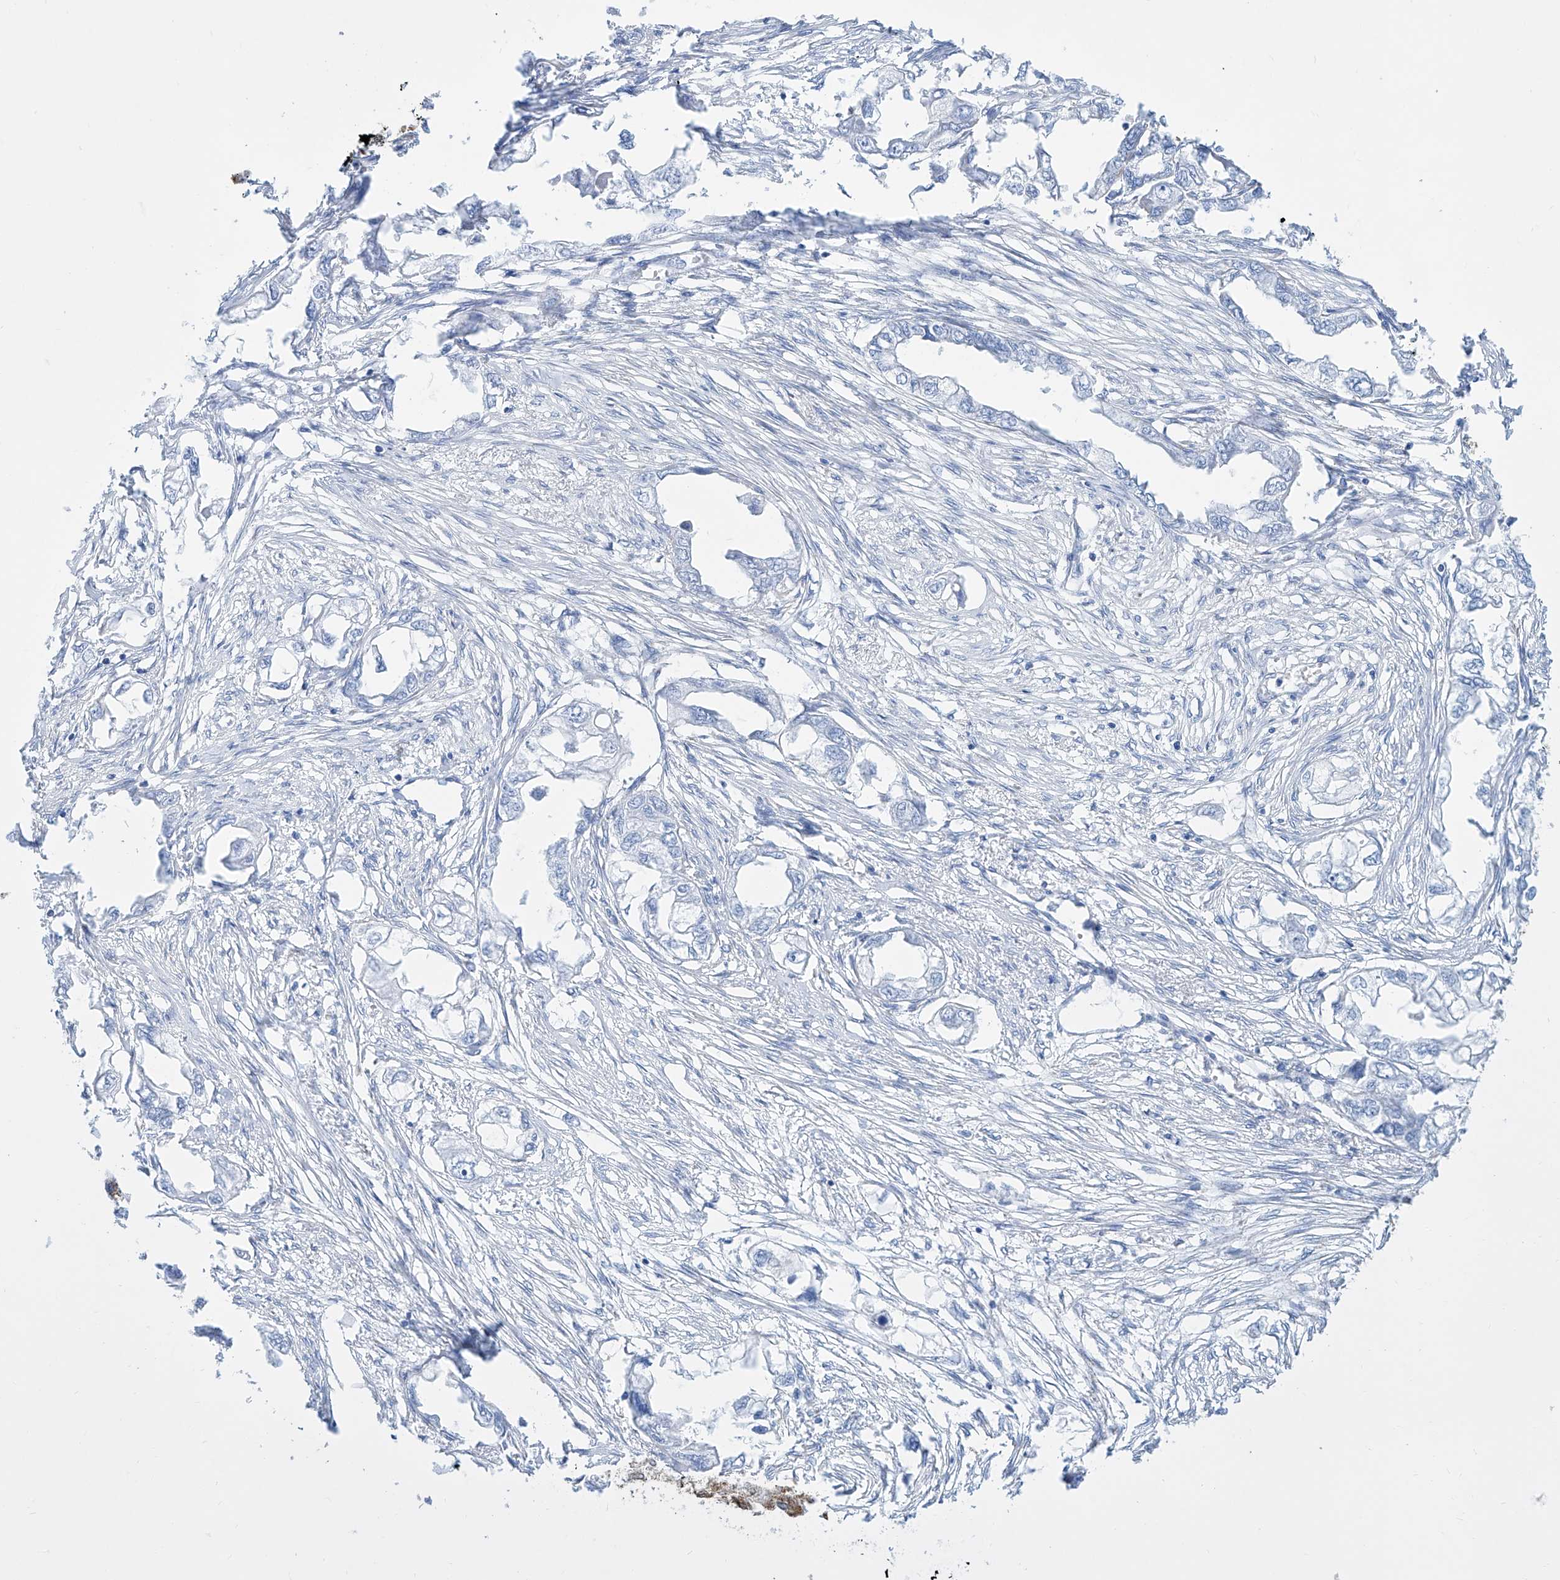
{"staining": {"intensity": "negative", "quantity": "none", "location": "none"}, "tissue": "endometrial cancer", "cell_type": "Tumor cells", "image_type": "cancer", "snomed": [{"axis": "morphology", "description": "Adenocarcinoma, NOS"}, {"axis": "morphology", "description": "Adenocarcinoma, metastatic, NOS"}, {"axis": "topography", "description": "Adipose tissue"}, {"axis": "topography", "description": "Endometrium"}], "caption": "DAB immunohistochemical staining of endometrial cancer (adenocarcinoma) reveals no significant expression in tumor cells.", "gene": "ALDH6A1", "patient": {"sex": "female", "age": 67}}